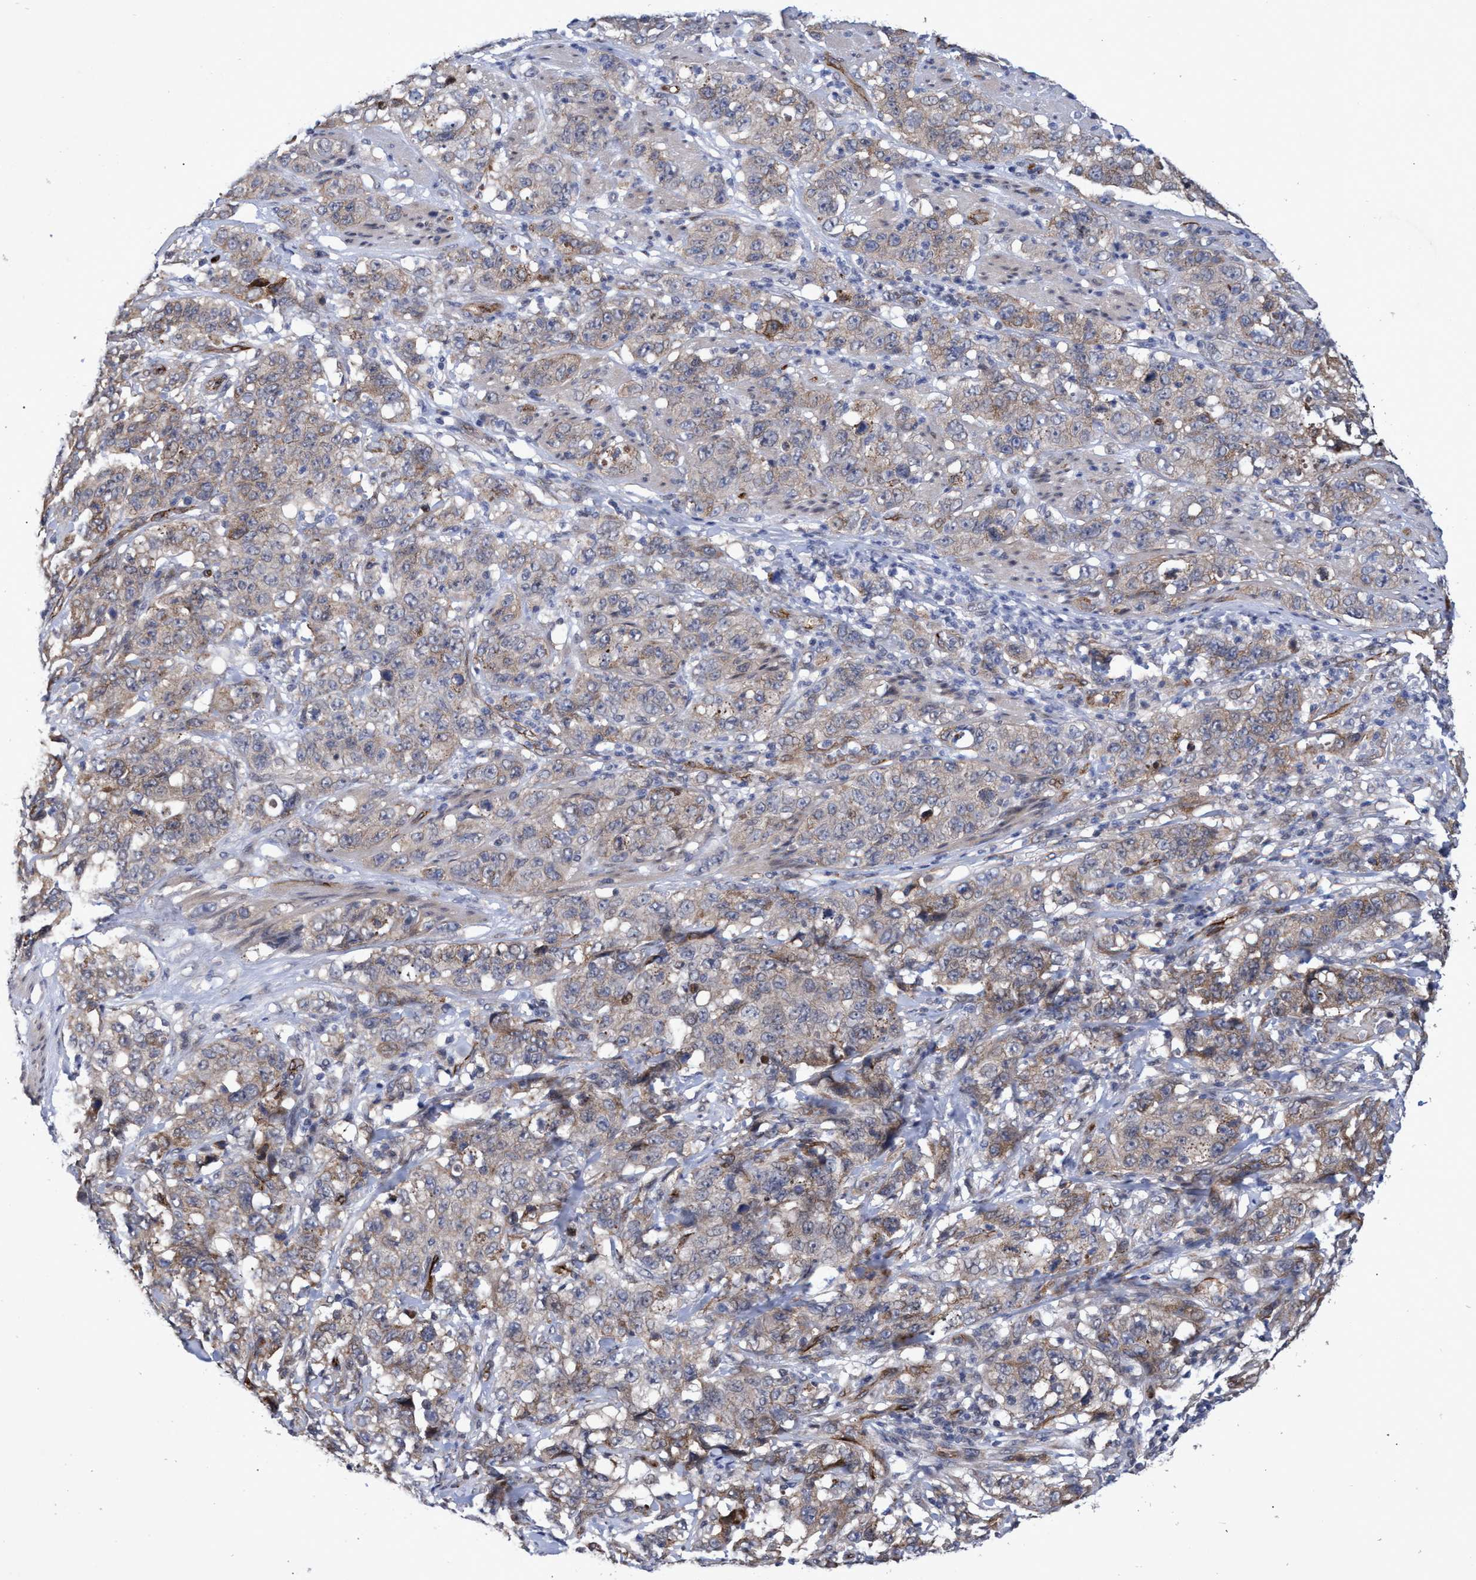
{"staining": {"intensity": "weak", "quantity": "<25%", "location": "cytoplasmic/membranous"}, "tissue": "stomach cancer", "cell_type": "Tumor cells", "image_type": "cancer", "snomed": [{"axis": "morphology", "description": "Adenocarcinoma, NOS"}, {"axis": "topography", "description": "Stomach"}], "caption": "Immunohistochemistry histopathology image of stomach cancer stained for a protein (brown), which demonstrates no staining in tumor cells.", "gene": "ZNF750", "patient": {"sex": "male", "age": 48}}